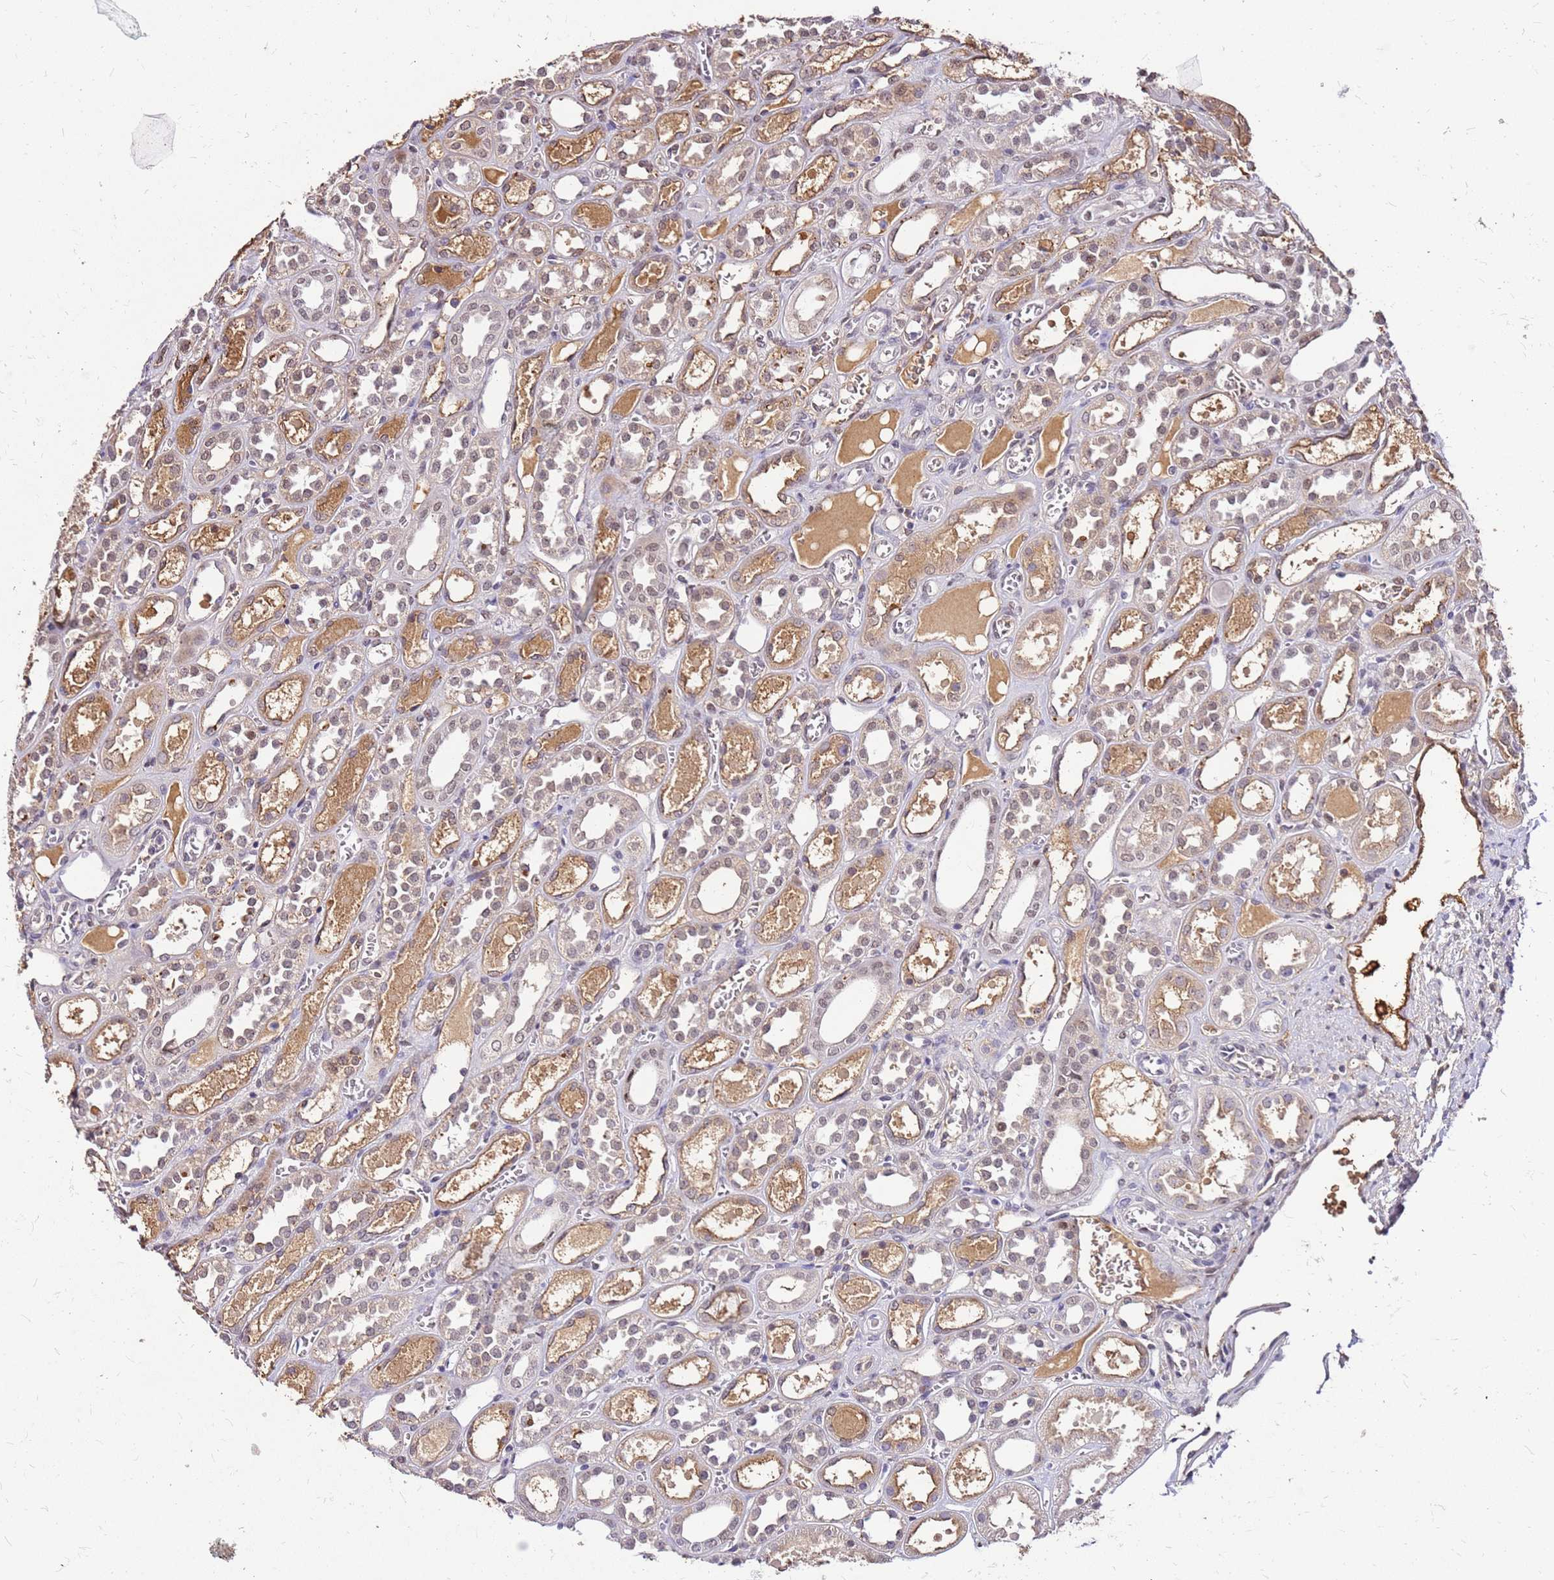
{"staining": {"intensity": "weak", "quantity": "<25%", "location": "nuclear"}, "tissue": "kidney", "cell_type": "Cells in glomeruli", "image_type": "normal", "snomed": [{"axis": "morphology", "description": "Normal tissue, NOS"}, {"axis": "topography", "description": "Kidney"}], "caption": "Immunohistochemistry (IHC) image of unremarkable kidney stained for a protein (brown), which displays no positivity in cells in glomeruli.", "gene": "ALDH1A3", "patient": {"sex": "female", "age": 41}}